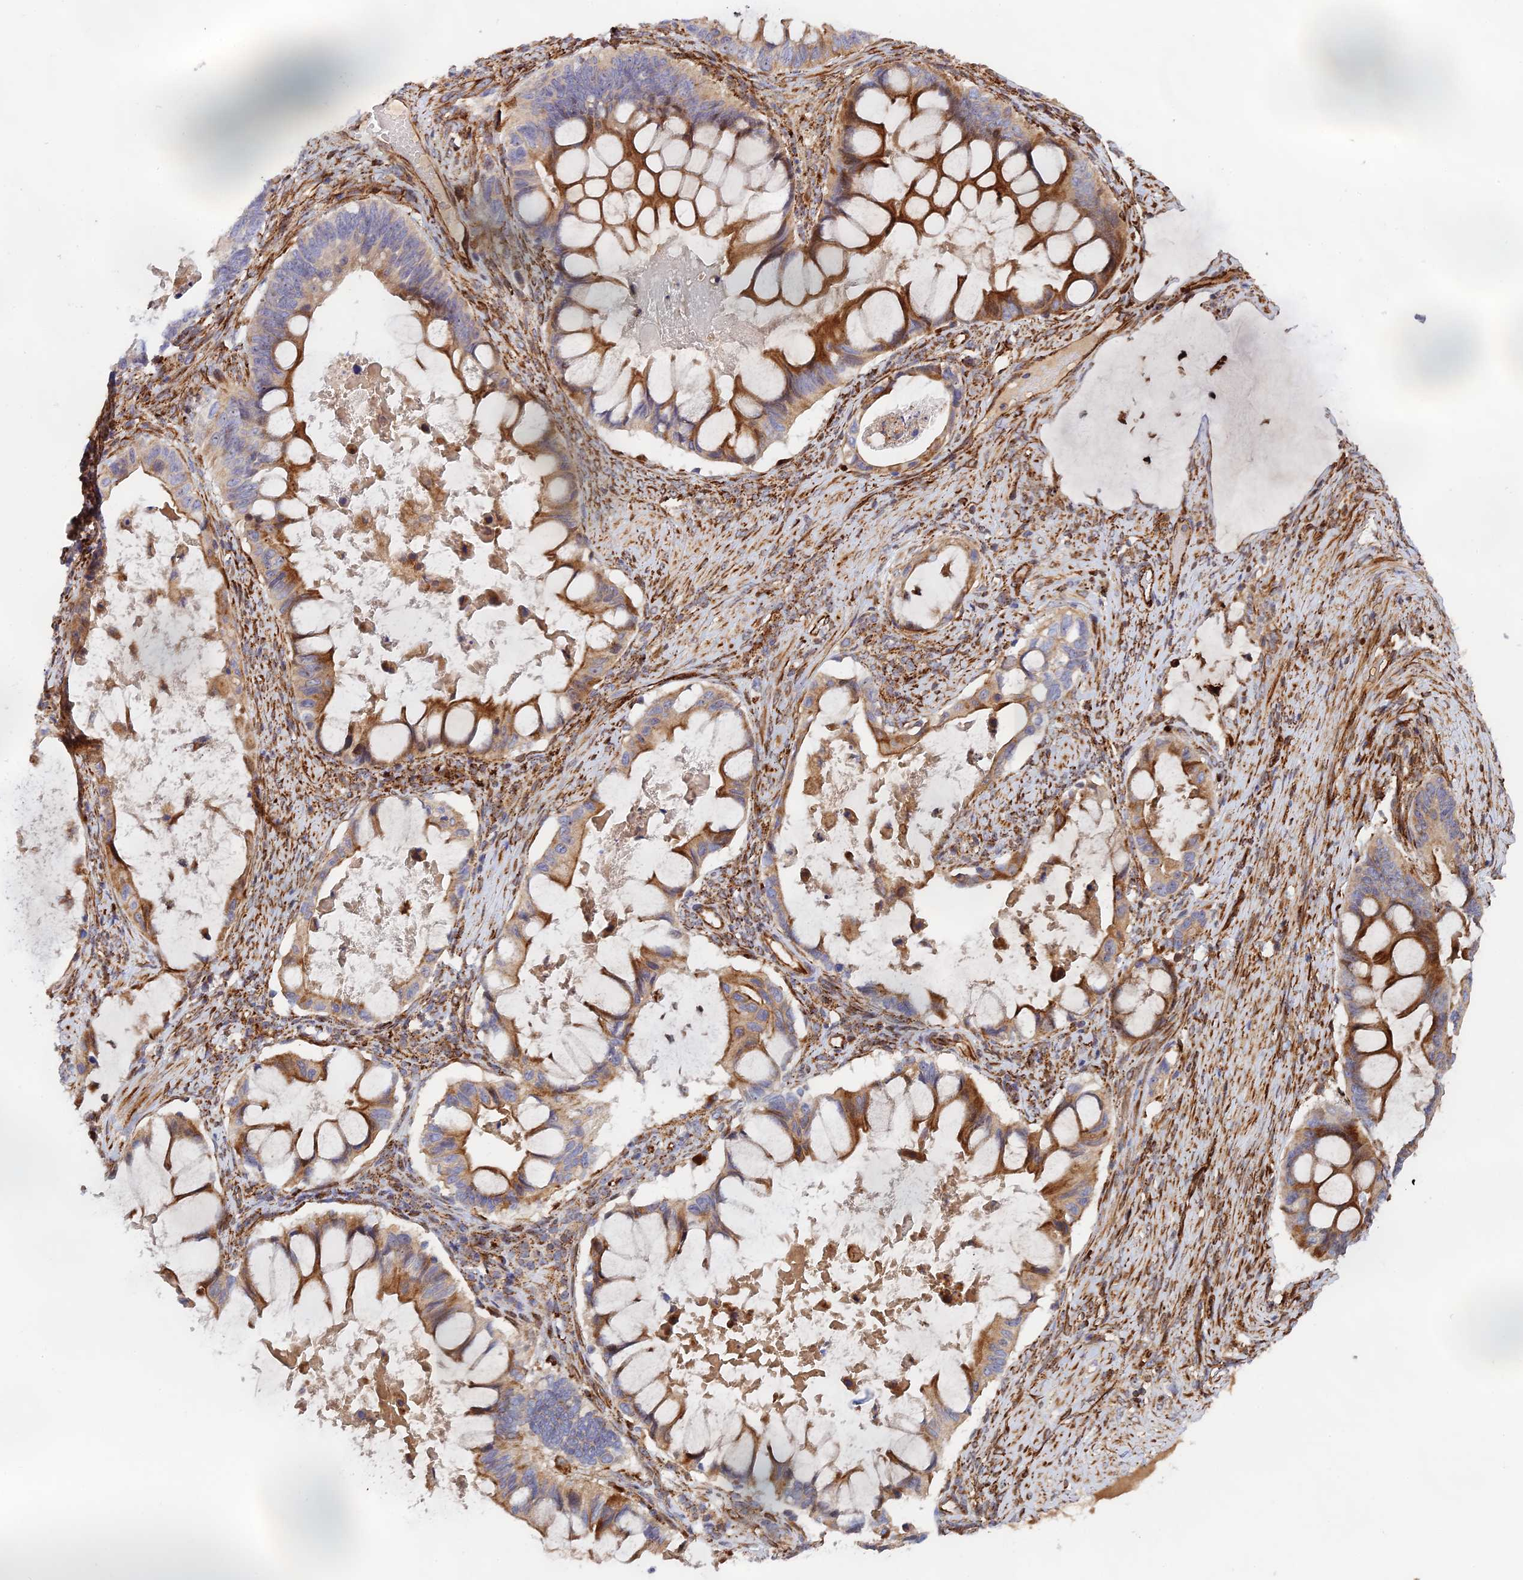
{"staining": {"intensity": "moderate", "quantity": ">75%", "location": "cytoplasmic/membranous"}, "tissue": "ovarian cancer", "cell_type": "Tumor cells", "image_type": "cancer", "snomed": [{"axis": "morphology", "description": "Cystadenocarcinoma, mucinous, NOS"}, {"axis": "topography", "description": "Ovary"}], "caption": "A medium amount of moderate cytoplasmic/membranous positivity is identified in about >75% of tumor cells in mucinous cystadenocarcinoma (ovarian) tissue. (IHC, brightfield microscopy, high magnification).", "gene": "PPP2R3C", "patient": {"sex": "female", "age": 61}}